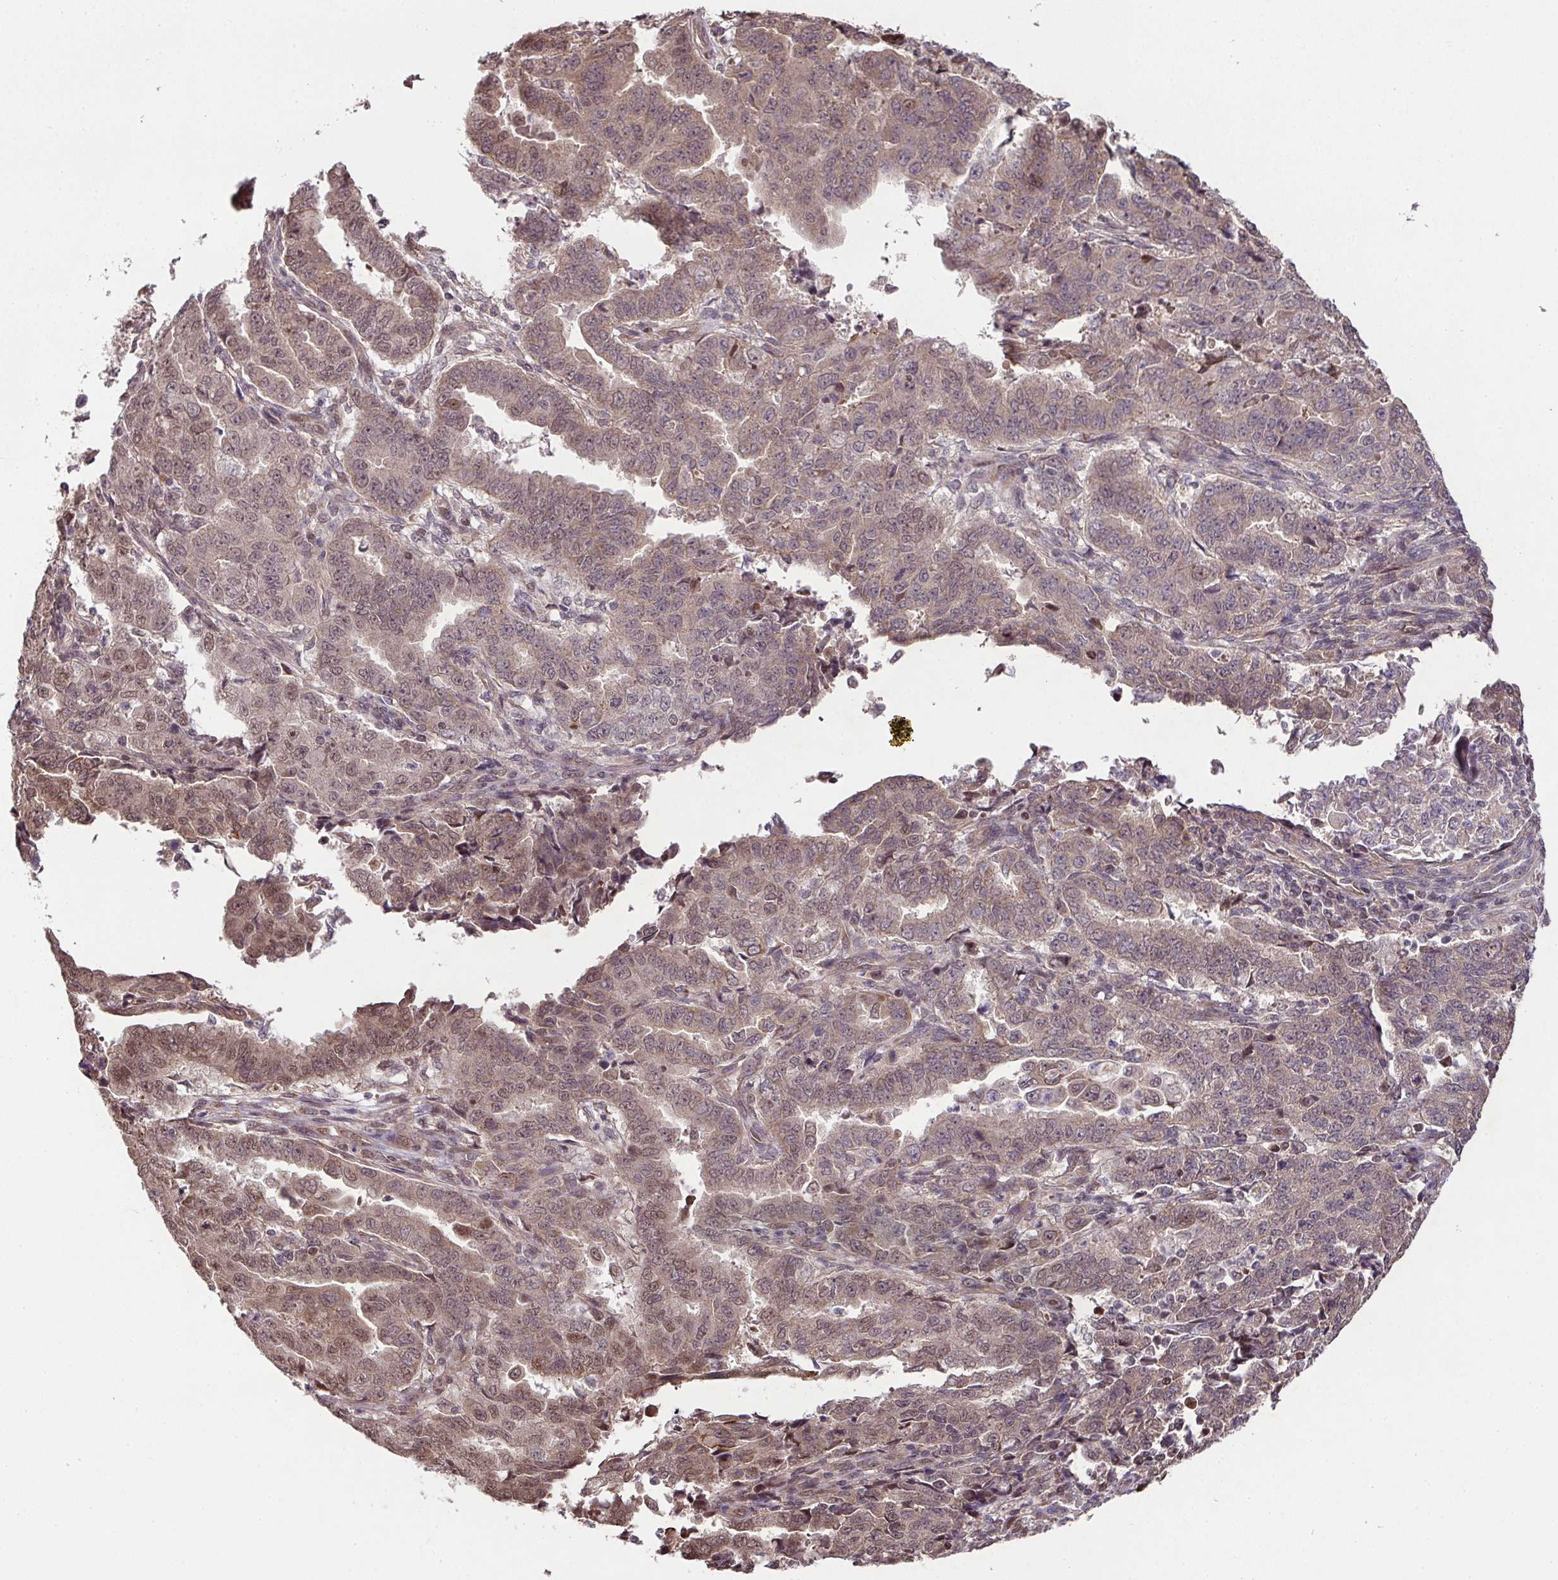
{"staining": {"intensity": "moderate", "quantity": "25%-75%", "location": "cytoplasmic/membranous,nuclear"}, "tissue": "endometrial cancer", "cell_type": "Tumor cells", "image_type": "cancer", "snomed": [{"axis": "morphology", "description": "Adenocarcinoma, NOS"}, {"axis": "topography", "description": "Endometrium"}], "caption": "Protein expression analysis of human endometrial cancer reveals moderate cytoplasmic/membranous and nuclear positivity in about 25%-75% of tumor cells.", "gene": "PLK1", "patient": {"sex": "female", "age": 50}}